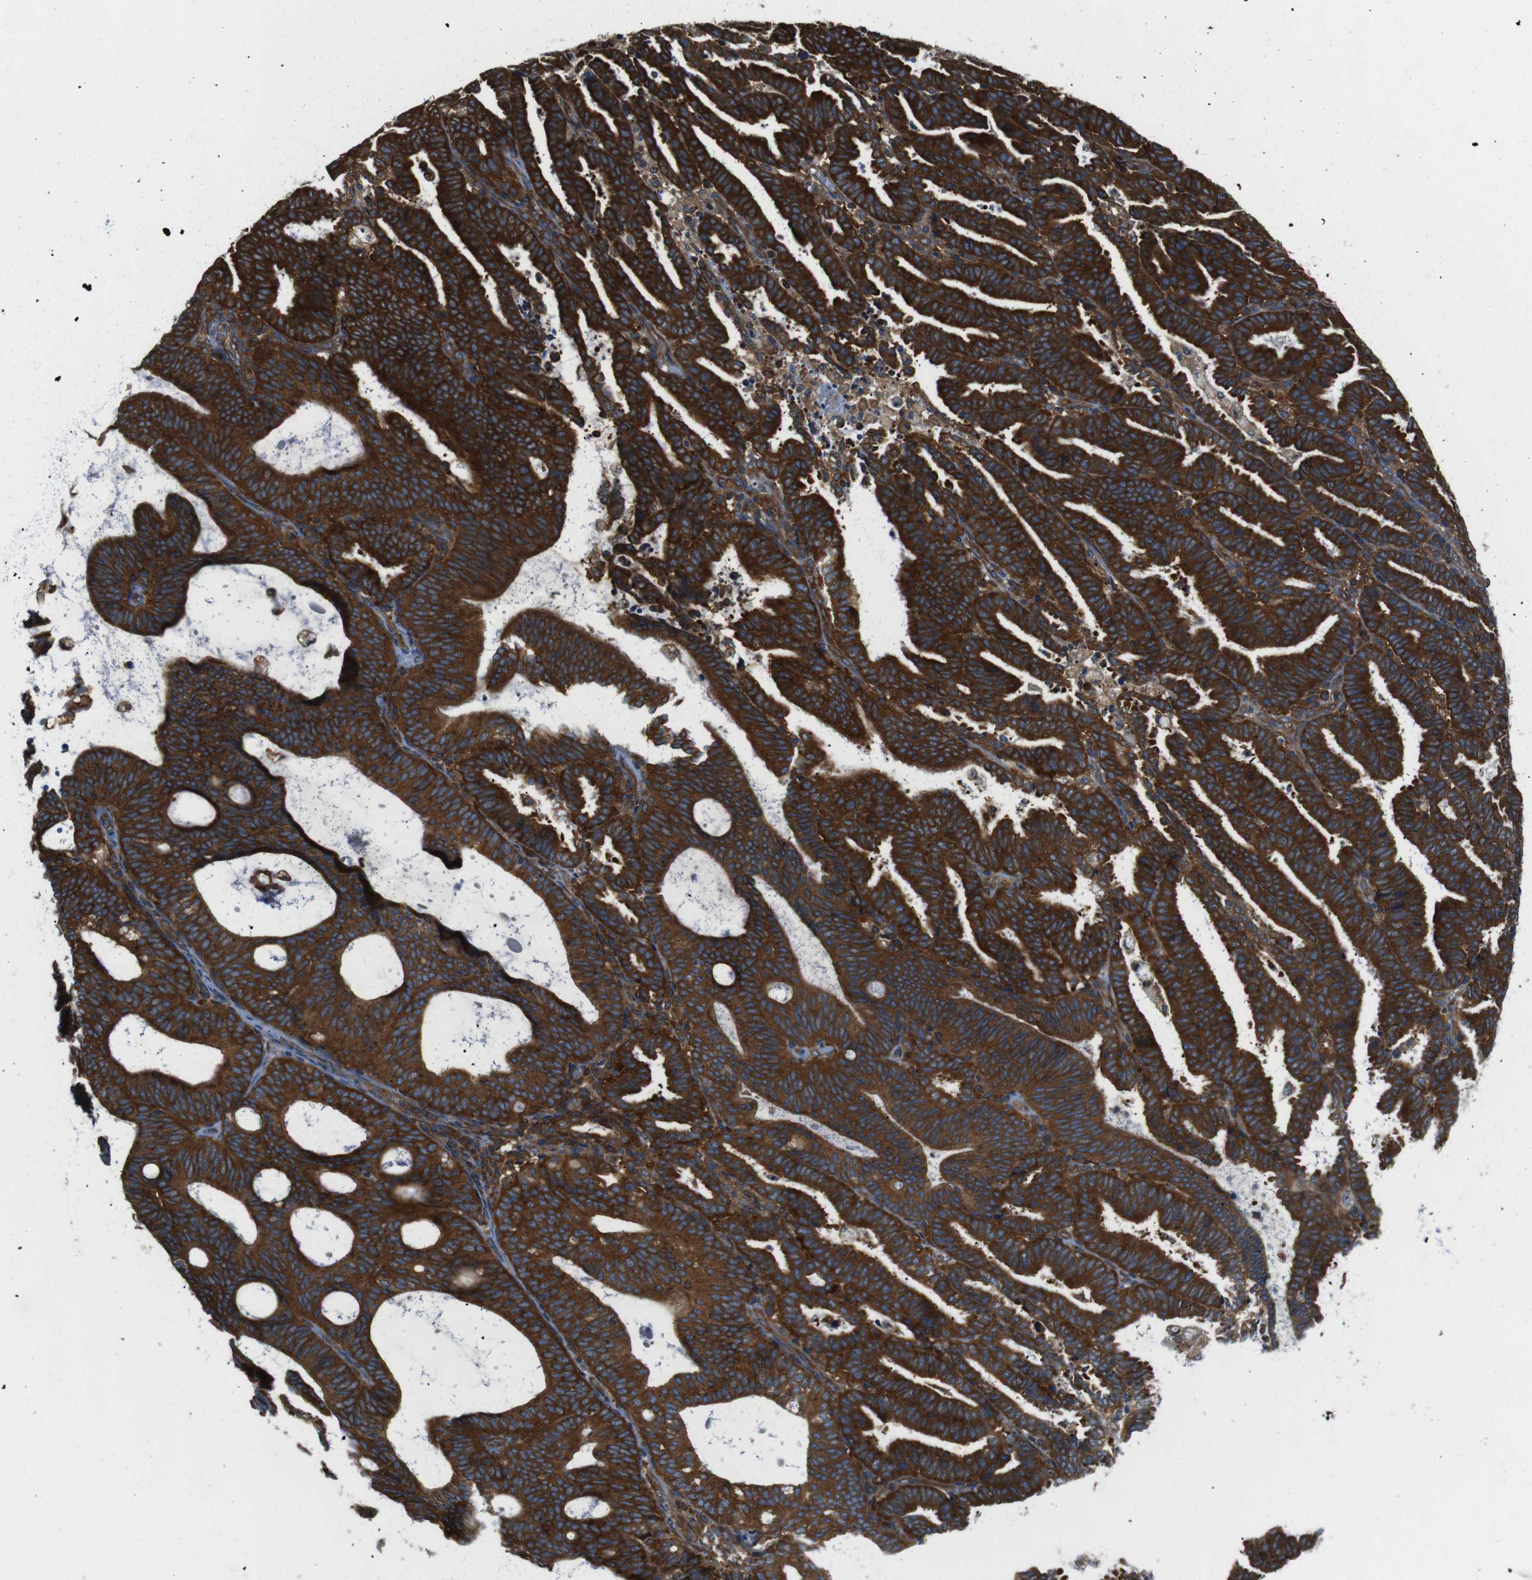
{"staining": {"intensity": "strong", "quantity": ">75%", "location": "cytoplasmic/membranous"}, "tissue": "endometrial cancer", "cell_type": "Tumor cells", "image_type": "cancer", "snomed": [{"axis": "morphology", "description": "Adenocarcinoma, NOS"}, {"axis": "topography", "description": "Uterus"}], "caption": "The photomicrograph exhibits immunohistochemical staining of adenocarcinoma (endometrial). There is strong cytoplasmic/membranous staining is appreciated in approximately >75% of tumor cells.", "gene": "TSC1", "patient": {"sex": "female", "age": 83}}